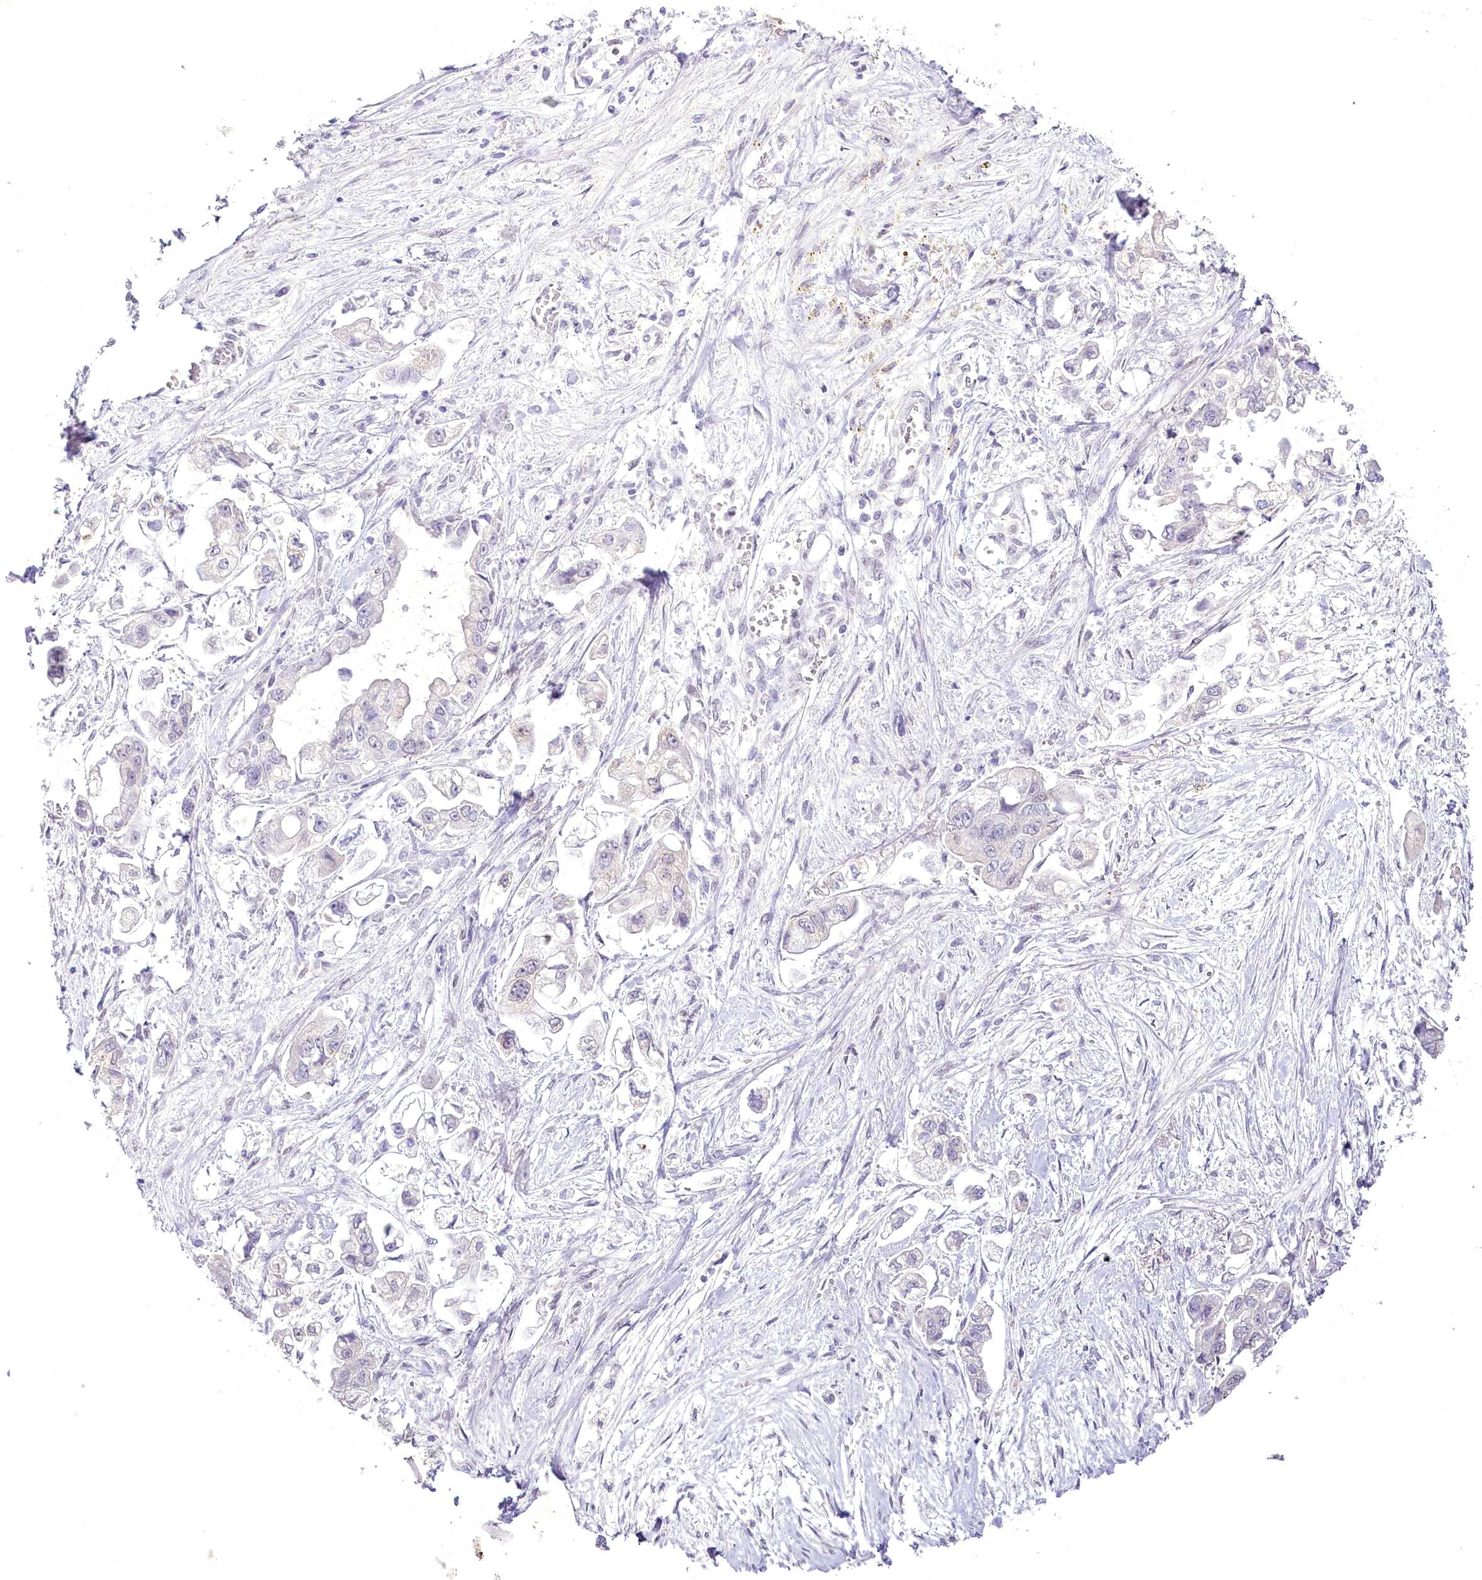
{"staining": {"intensity": "negative", "quantity": "none", "location": "none"}, "tissue": "stomach cancer", "cell_type": "Tumor cells", "image_type": "cancer", "snomed": [{"axis": "morphology", "description": "Adenocarcinoma, NOS"}, {"axis": "topography", "description": "Stomach"}], "caption": "An image of adenocarcinoma (stomach) stained for a protein demonstrates no brown staining in tumor cells.", "gene": "SLC39A10", "patient": {"sex": "male", "age": 62}}